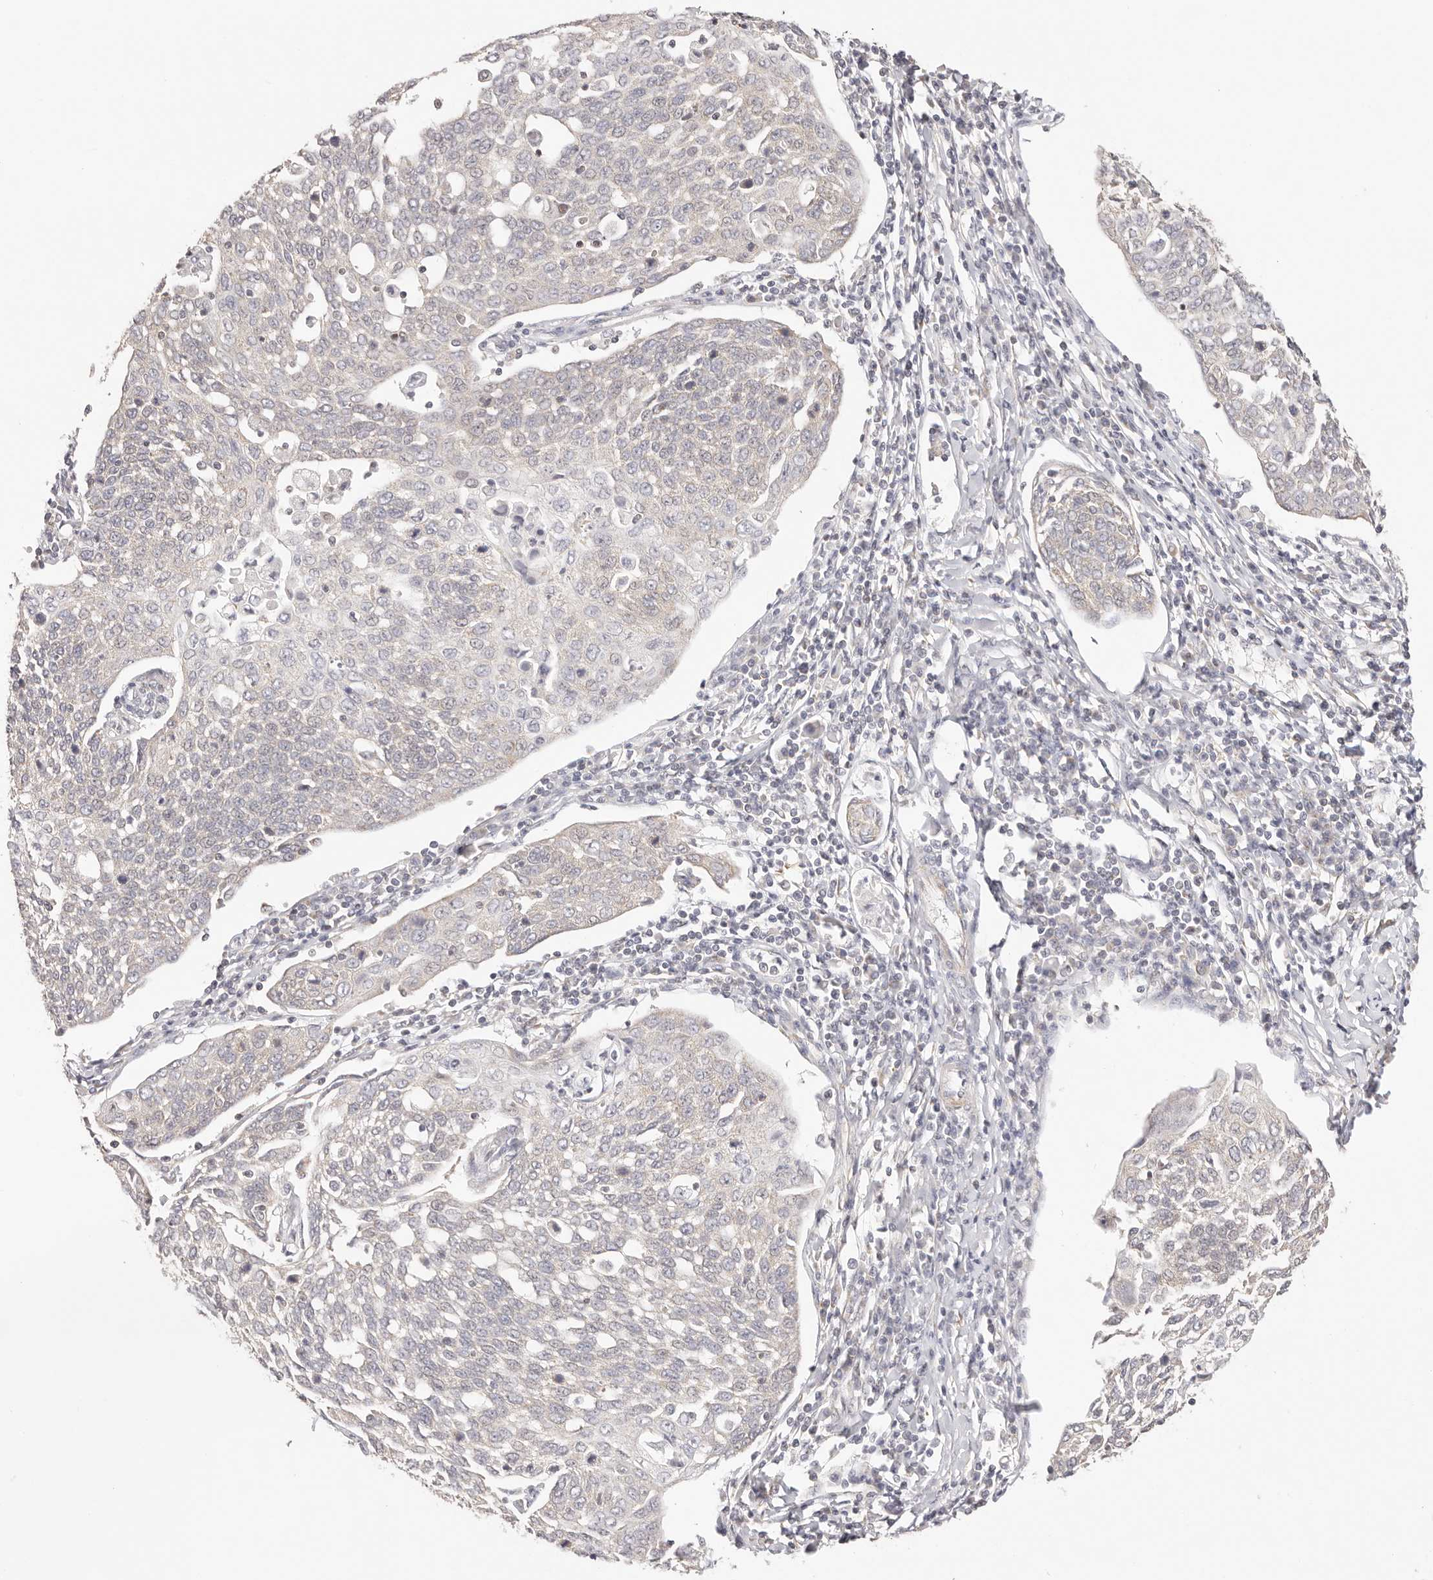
{"staining": {"intensity": "negative", "quantity": "none", "location": "none"}, "tissue": "cervical cancer", "cell_type": "Tumor cells", "image_type": "cancer", "snomed": [{"axis": "morphology", "description": "Squamous cell carcinoma, NOS"}, {"axis": "topography", "description": "Cervix"}], "caption": "Histopathology image shows no significant protein staining in tumor cells of cervical cancer (squamous cell carcinoma). (DAB immunohistochemistry (IHC) with hematoxylin counter stain).", "gene": "KCMF1", "patient": {"sex": "female", "age": 34}}